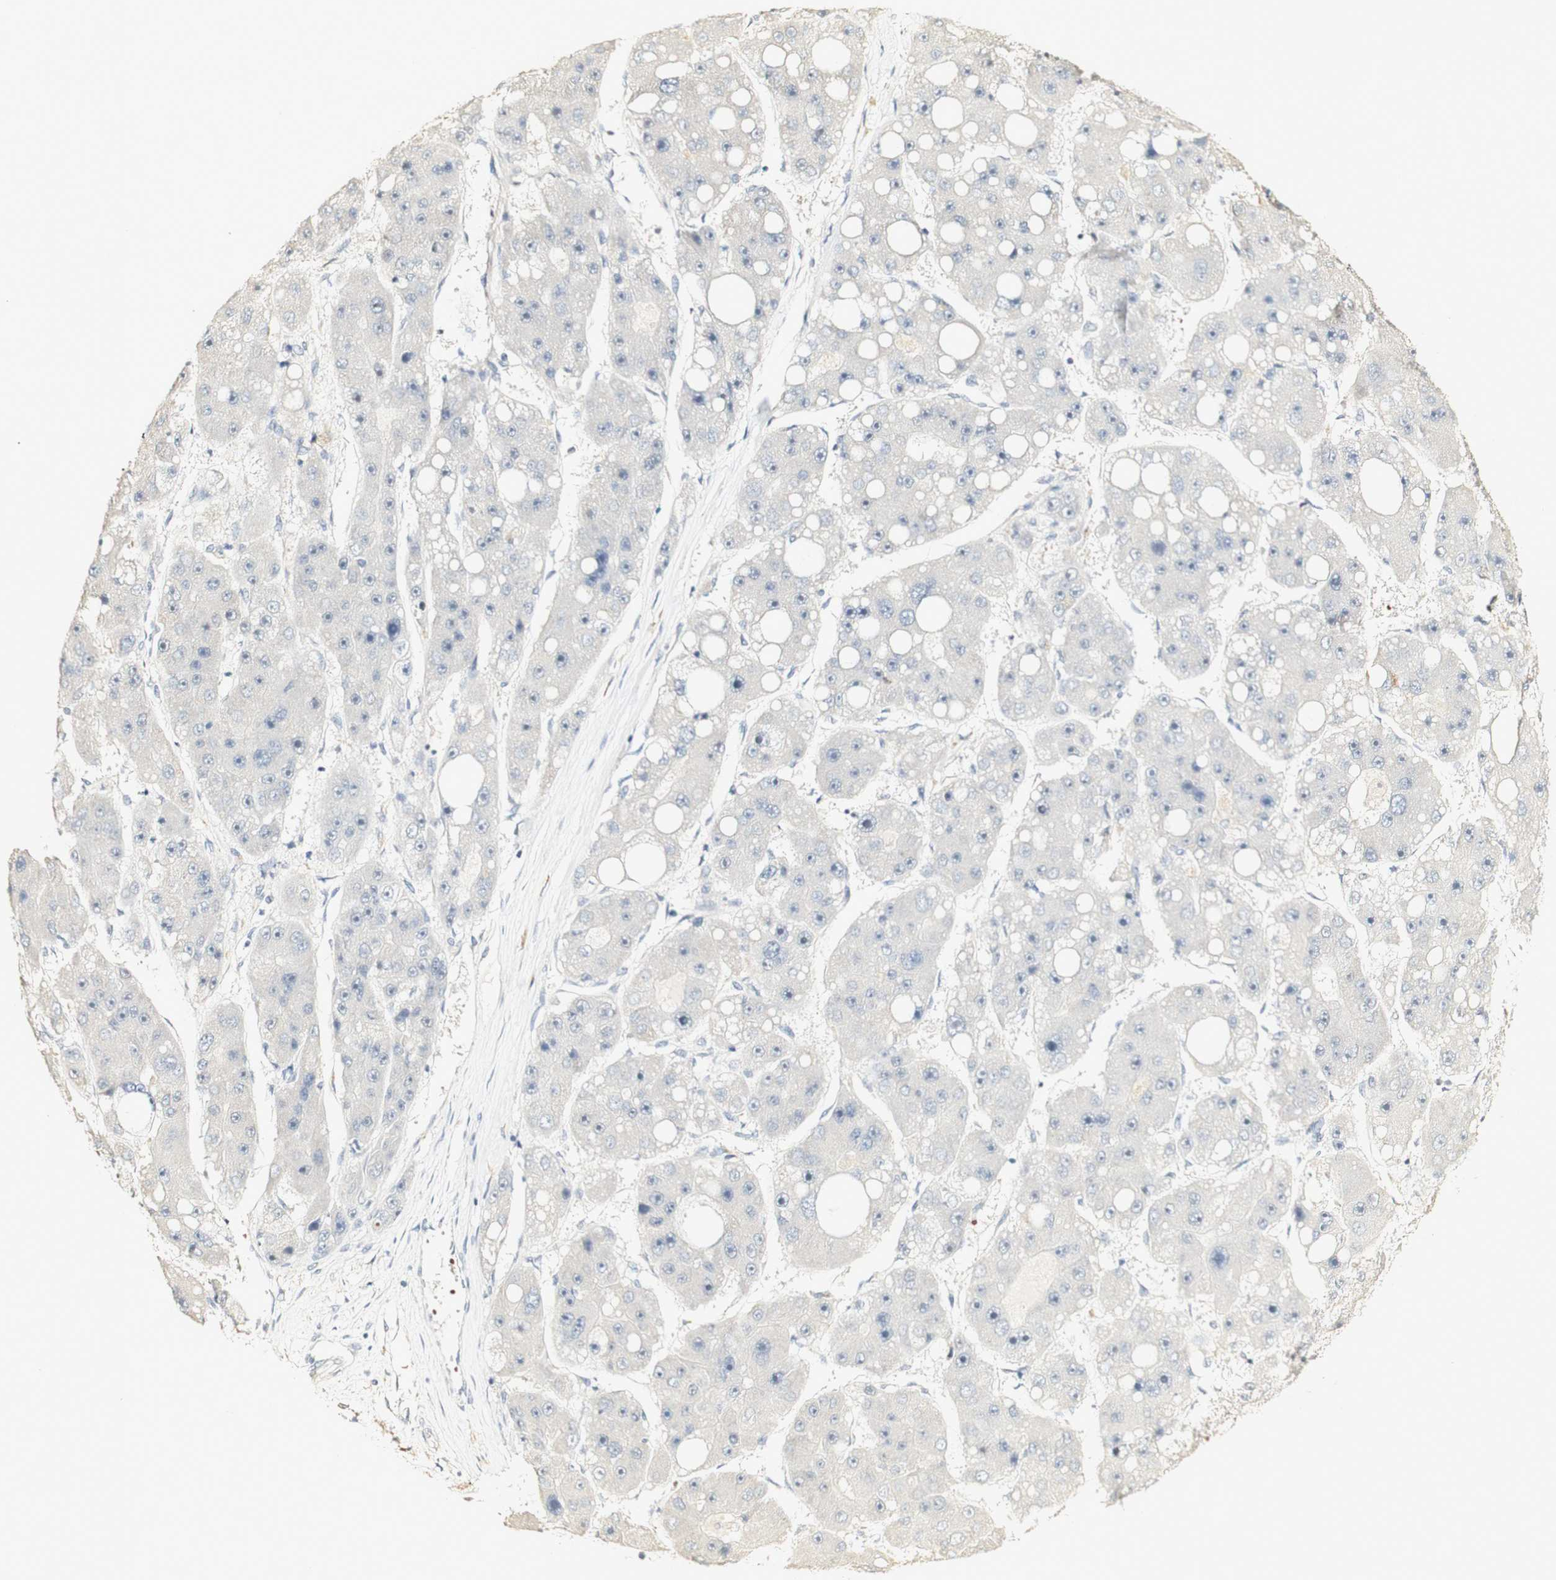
{"staining": {"intensity": "negative", "quantity": "none", "location": "none"}, "tissue": "liver cancer", "cell_type": "Tumor cells", "image_type": "cancer", "snomed": [{"axis": "morphology", "description": "Carcinoma, Hepatocellular, NOS"}, {"axis": "topography", "description": "Liver"}], "caption": "Immunohistochemistry (IHC) of human hepatocellular carcinoma (liver) shows no staining in tumor cells.", "gene": "SYT7", "patient": {"sex": "female", "age": 61}}